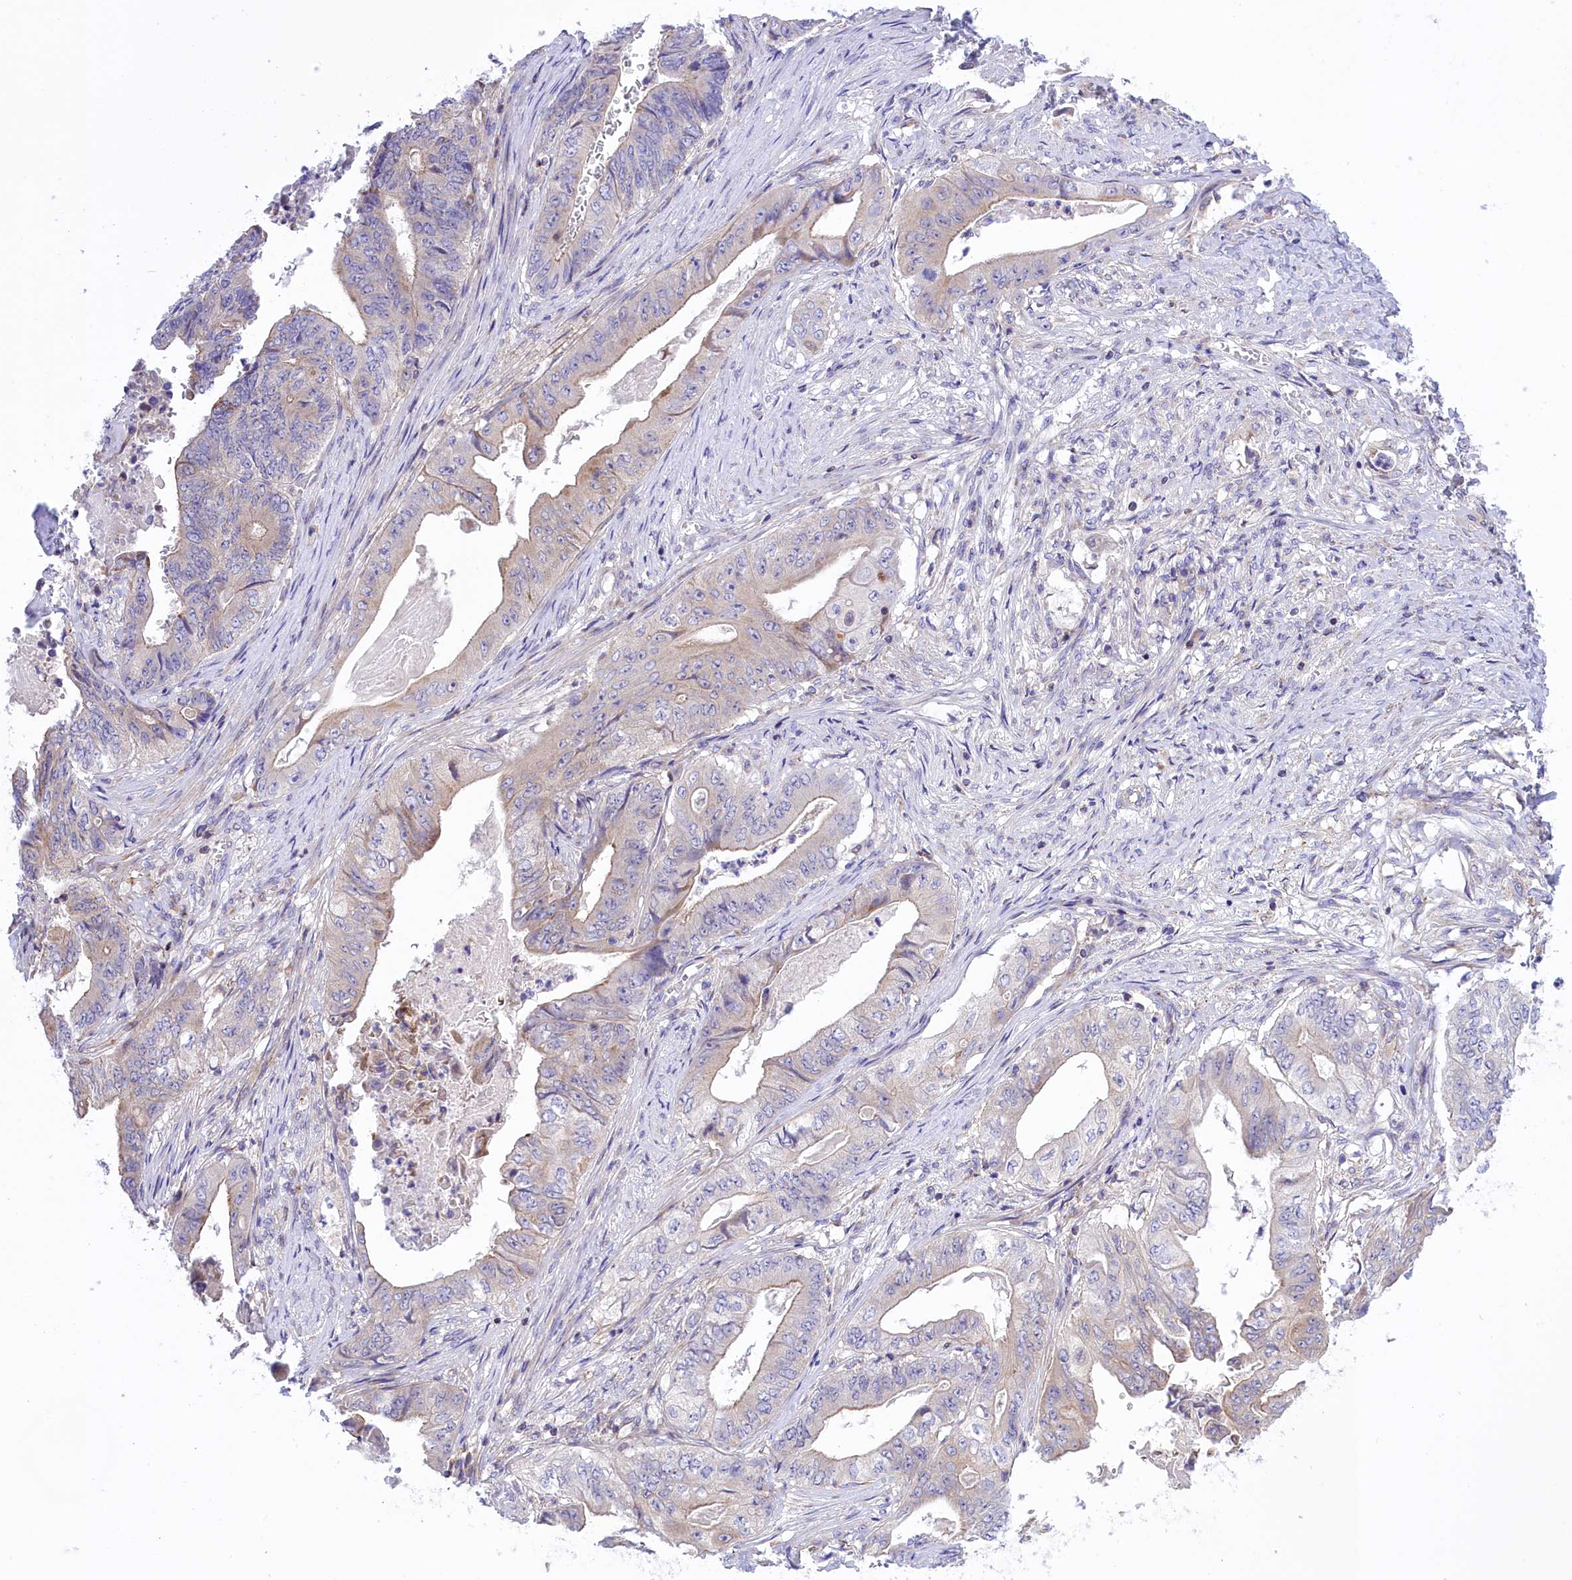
{"staining": {"intensity": "weak", "quantity": "<25%", "location": "cytoplasmic/membranous"}, "tissue": "stomach cancer", "cell_type": "Tumor cells", "image_type": "cancer", "snomed": [{"axis": "morphology", "description": "Adenocarcinoma, NOS"}, {"axis": "topography", "description": "Stomach"}], "caption": "This photomicrograph is of stomach cancer (adenocarcinoma) stained with immunohistochemistry (IHC) to label a protein in brown with the nuclei are counter-stained blue. There is no positivity in tumor cells.", "gene": "CORO7-PAM16", "patient": {"sex": "female", "age": 73}}